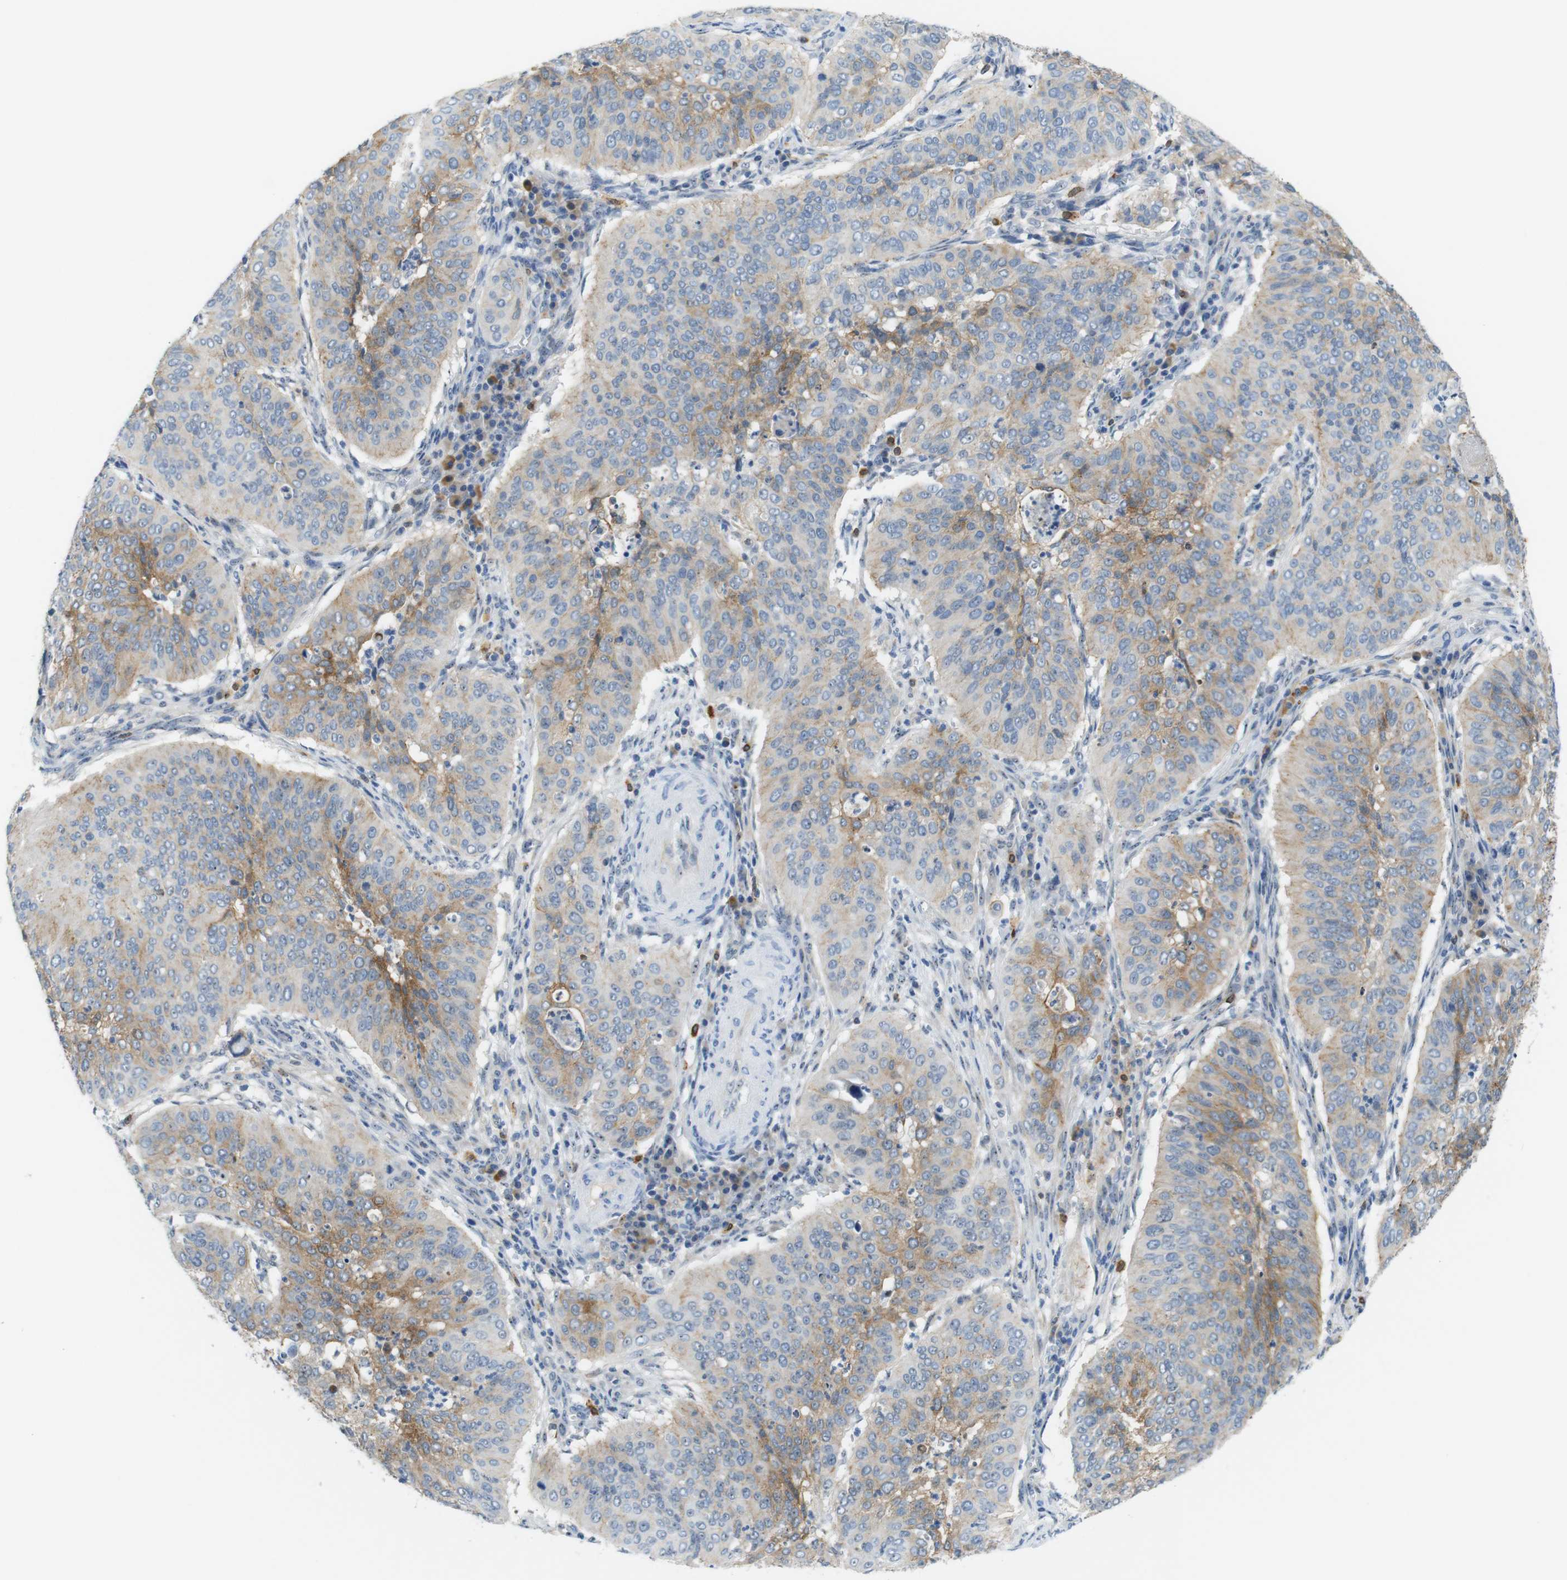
{"staining": {"intensity": "moderate", "quantity": "25%-75%", "location": "cytoplasmic/membranous"}, "tissue": "cervical cancer", "cell_type": "Tumor cells", "image_type": "cancer", "snomed": [{"axis": "morphology", "description": "Normal tissue, NOS"}, {"axis": "morphology", "description": "Squamous cell carcinoma, NOS"}, {"axis": "topography", "description": "Cervix"}], "caption": "A high-resolution photomicrograph shows immunohistochemistry (IHC) staining of squamous cell carcinoma (cervical), which reveals moderate cytoplasmic/membranous staining in approximately 25%-75% of tumor cells.", "gene": "TJP3", "patient": {"sex": "female", "age": 39}}